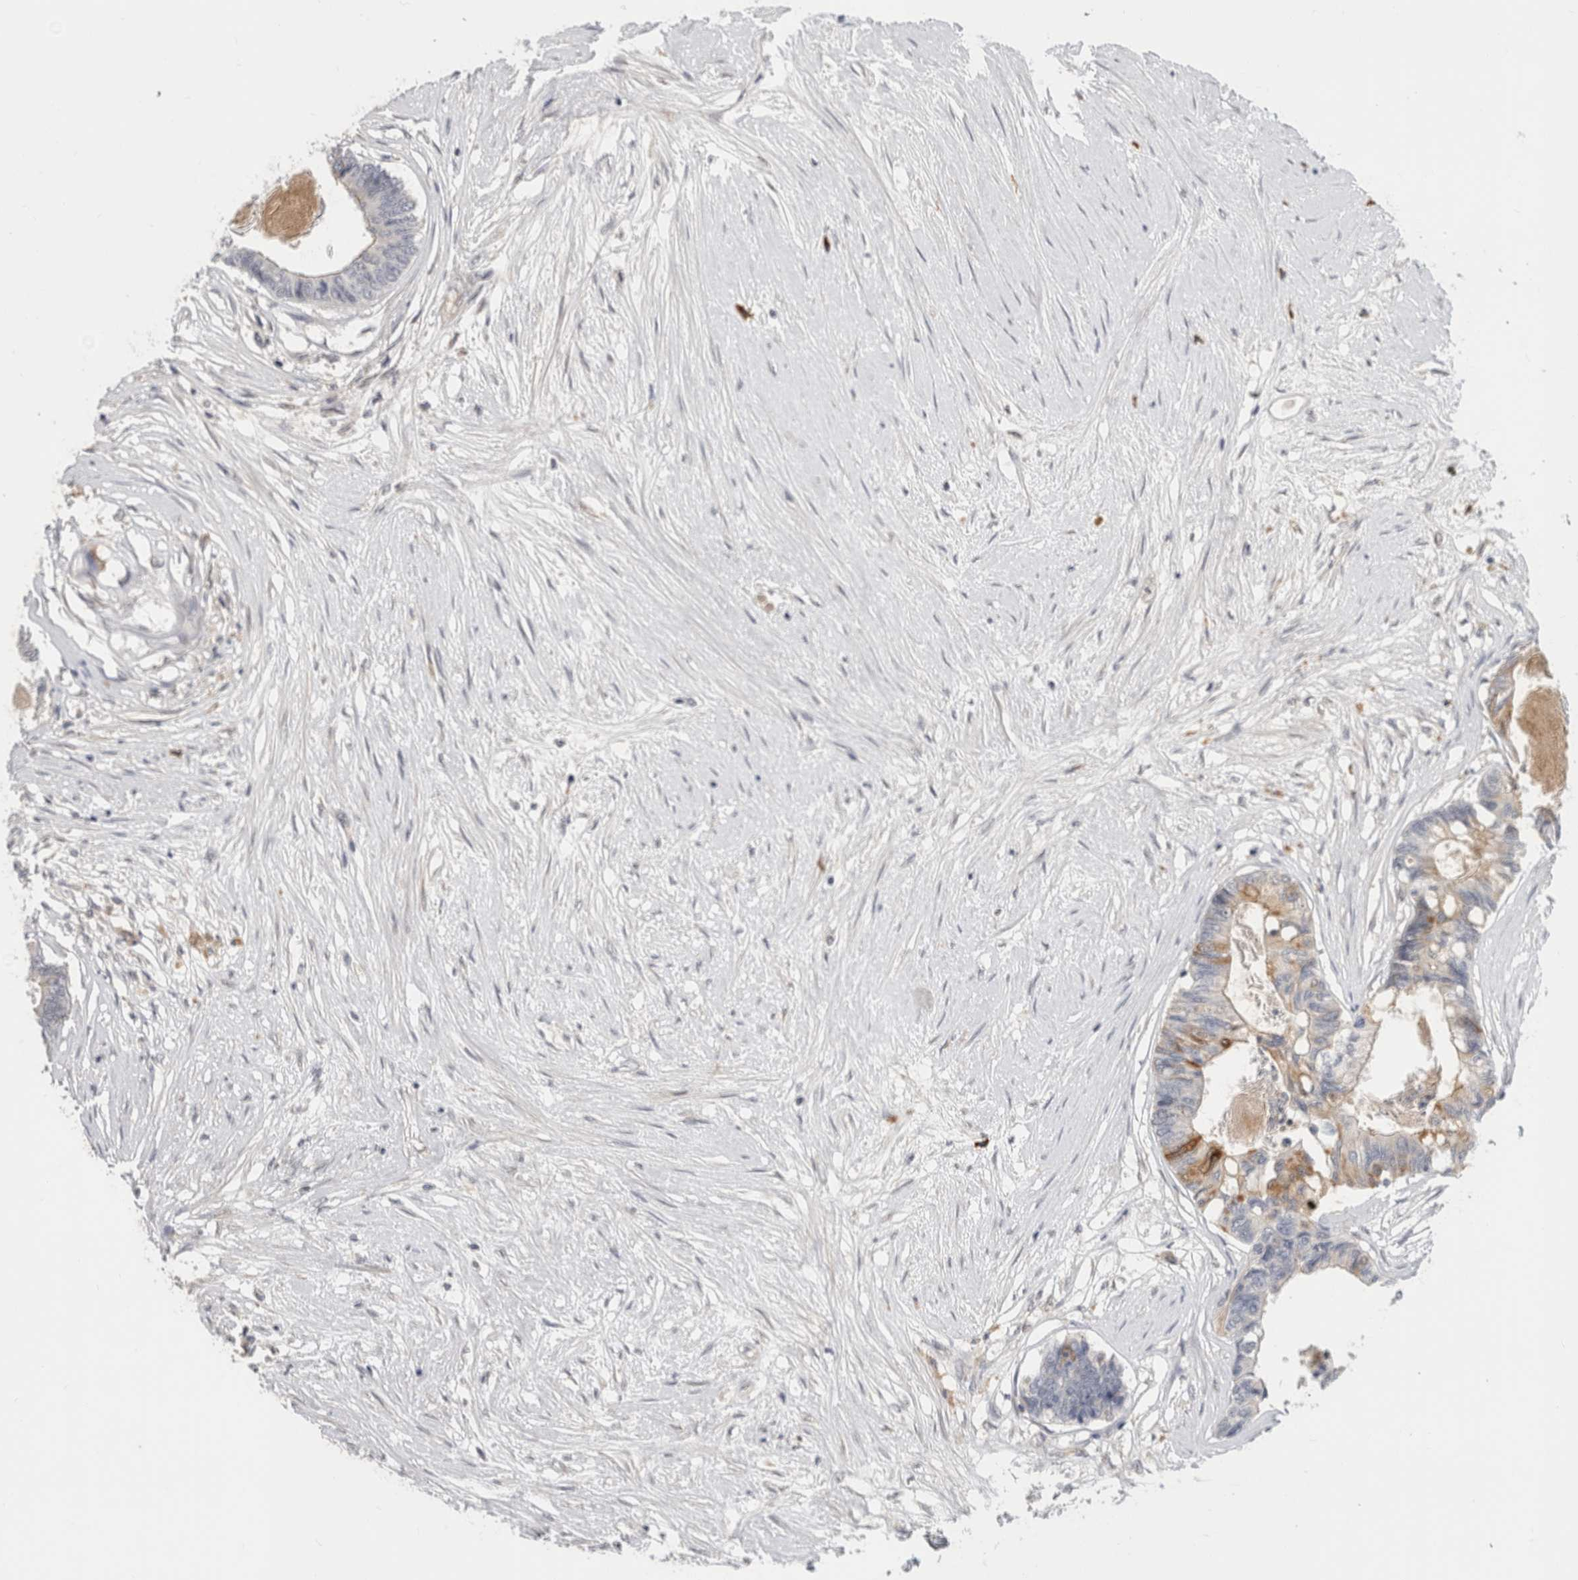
{"staining": {"intensity": "moderate", "quantity": "<25%", "location": "cytoplasmic/membranous"}, "tissue": "colorectal cancer", "cell_type": "Tumor cells", "image_type": "cancer", "snomed": [{"axis": "morphology", "description": "Adenocarcinoma, NOS"}, {"axis": "topography", "description": "Rectum"}], "caption": "Colorectal cancer (adenocarcinoma) tissue demonstrates moderate cytoplasmic/membranous staining in approximately <25% of tumor cells", "gene": "APOL2", "patient": {"sex": "male", "age": 63}}